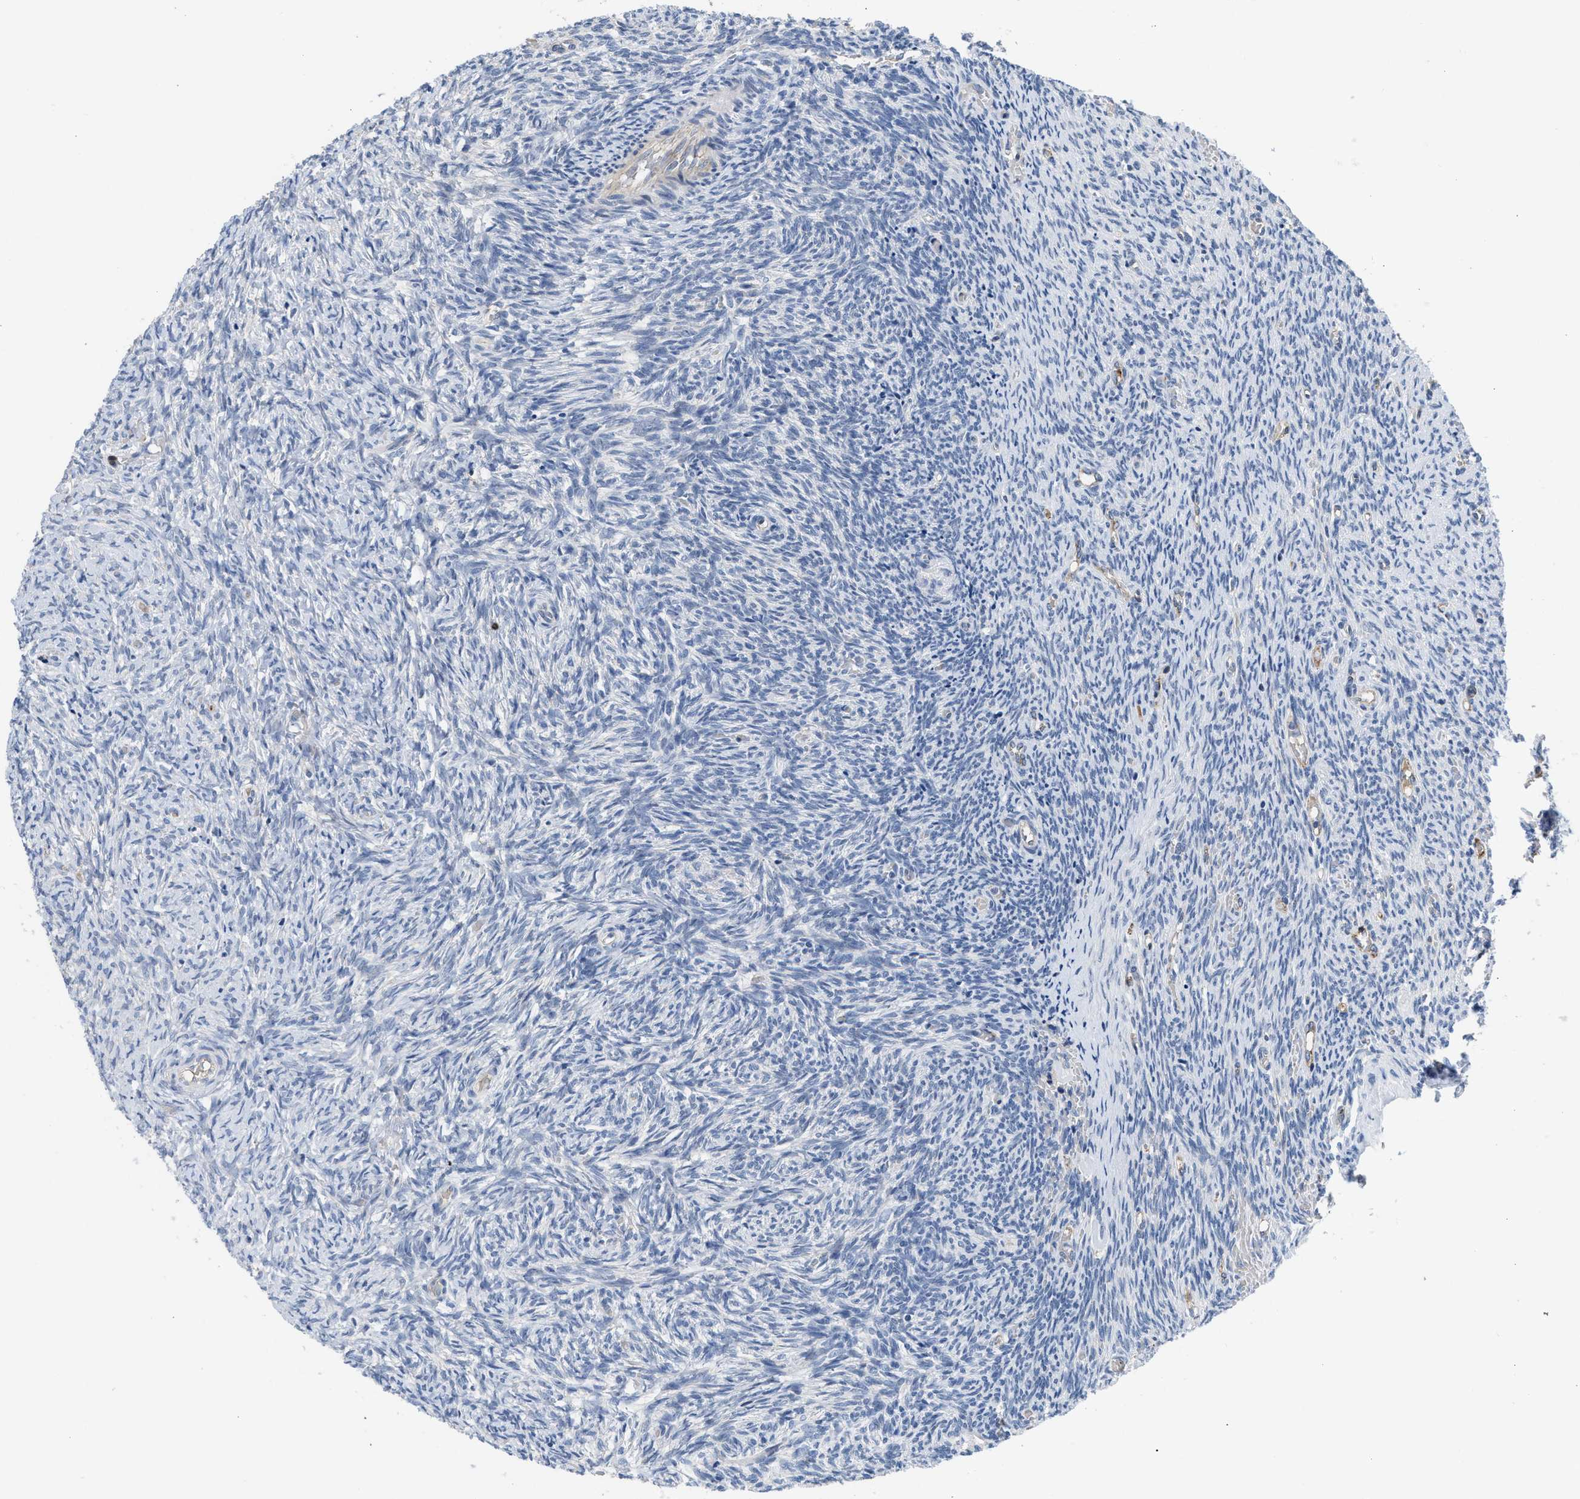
{"staining": {"intensity": "weak", "quantity": "<25%", "location": "cytoplasmic/membranous"}, "tissue": "ovary", "cell_type": "Ovarian stroma cells", "image_type": "normal", "snomed": [{"axis": "morphology", "description": "Normal tissue, NOS"}, {"axis": "topography", "description": "Ovary"}], "caption": "This is an IHC image of unremarkable human ovary. There is no staining in ovarian stroma cells.", "gene": "PIM1", "patient": {"sex": "female", "age": 41}}